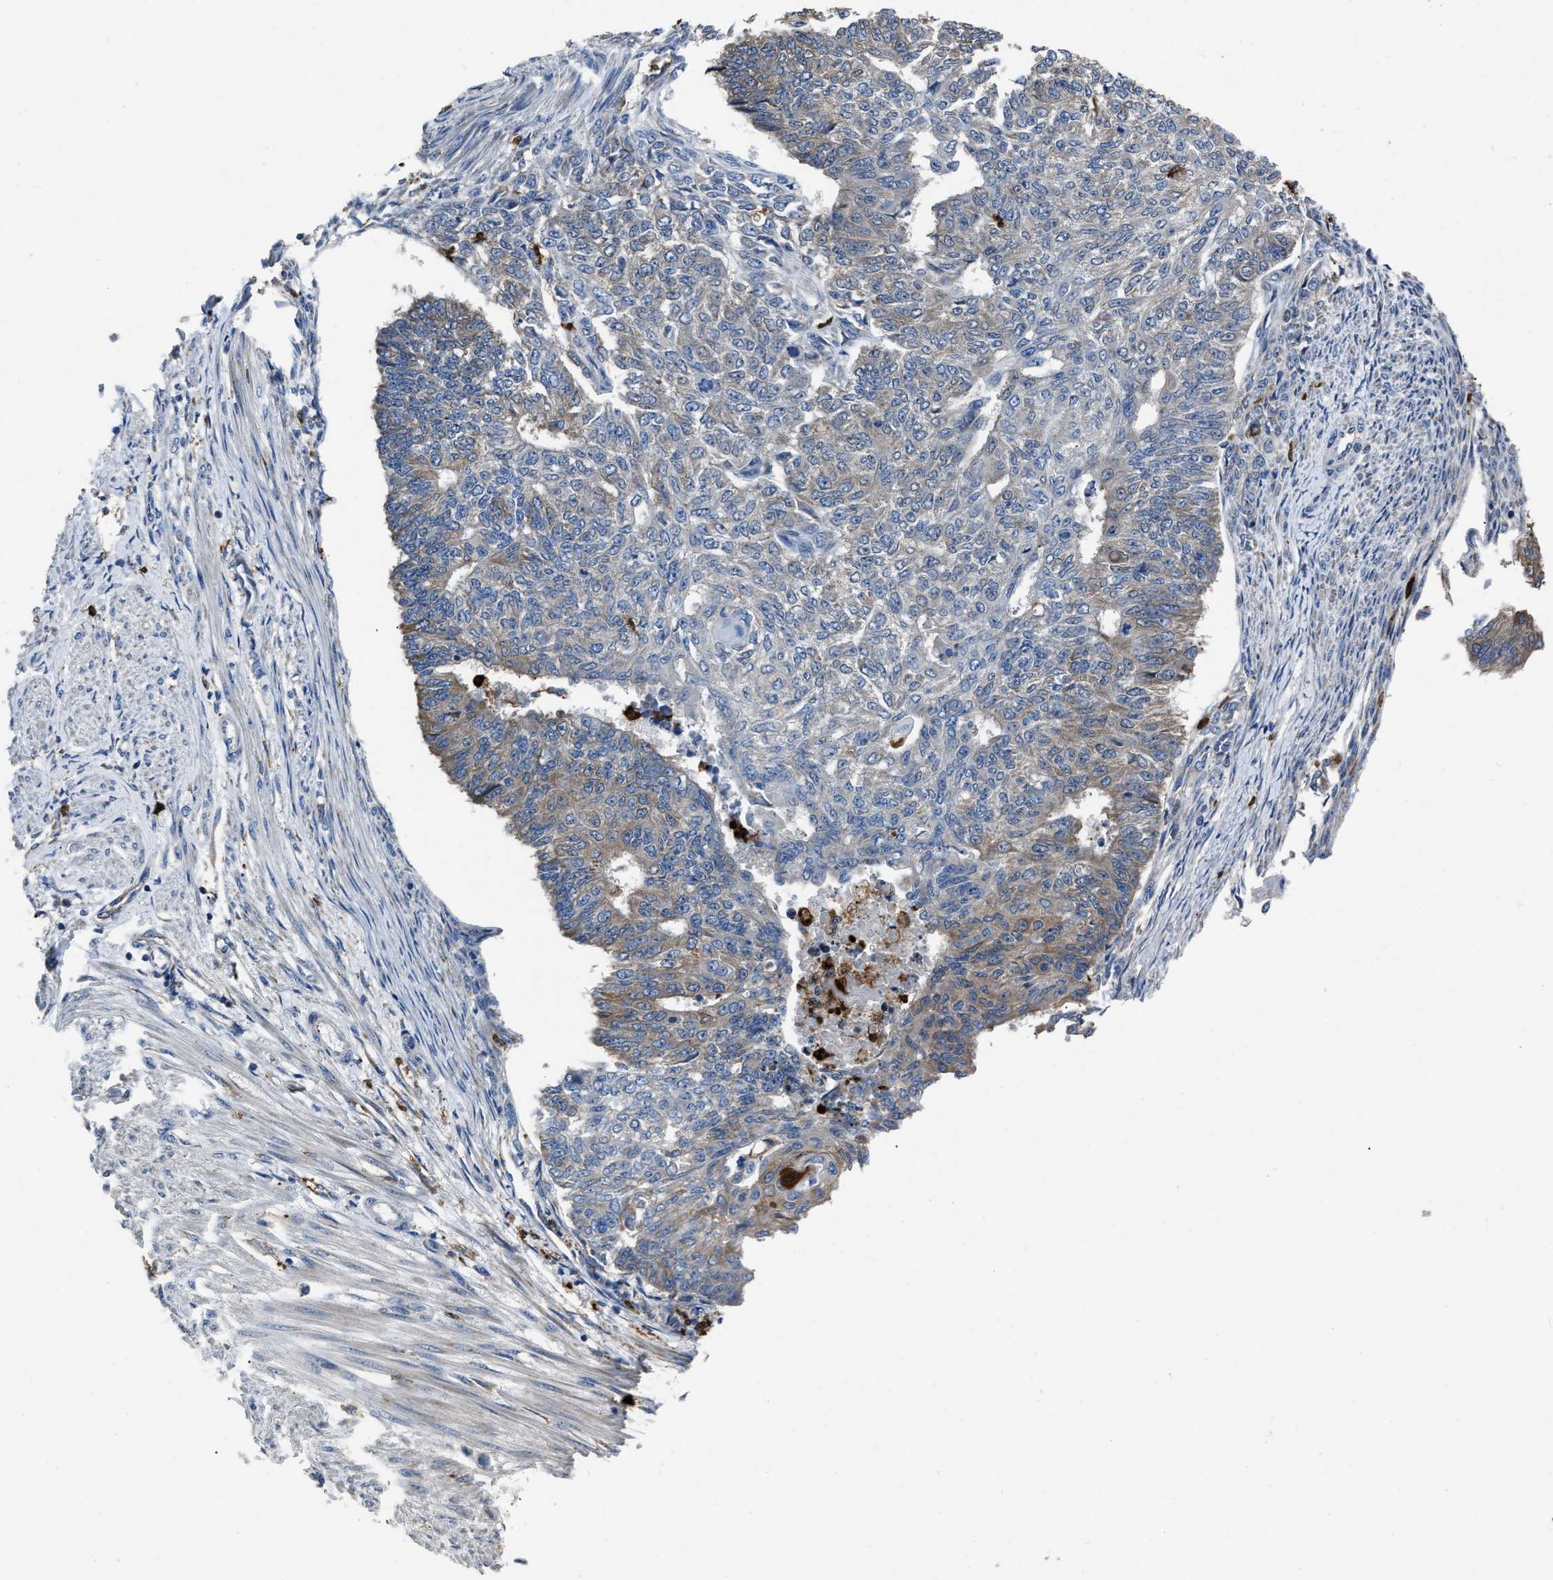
{"staining": {"intensity": "weak", "quantity": "<25%", "location": "cytoplasmic/membranous"}, "tissue": "endometrial cancer", "cell_type": "Tumor cells", "image_type": "cancer", "snomed": [{"axis": "morphology", "description": "Adenocarcinoma, NOS"}, {"axis": "topography", "description": "Endometrium"}], "caption": "An immunohistochemistry photomicrograph of endometrial cancer (adenocarcinoma) is shown. There is no staining in tumor cells of endometrial cancer (adenocarcinoma).", "gene": "ANGPT1", "patient": {"sex": "female", "age": 32}}